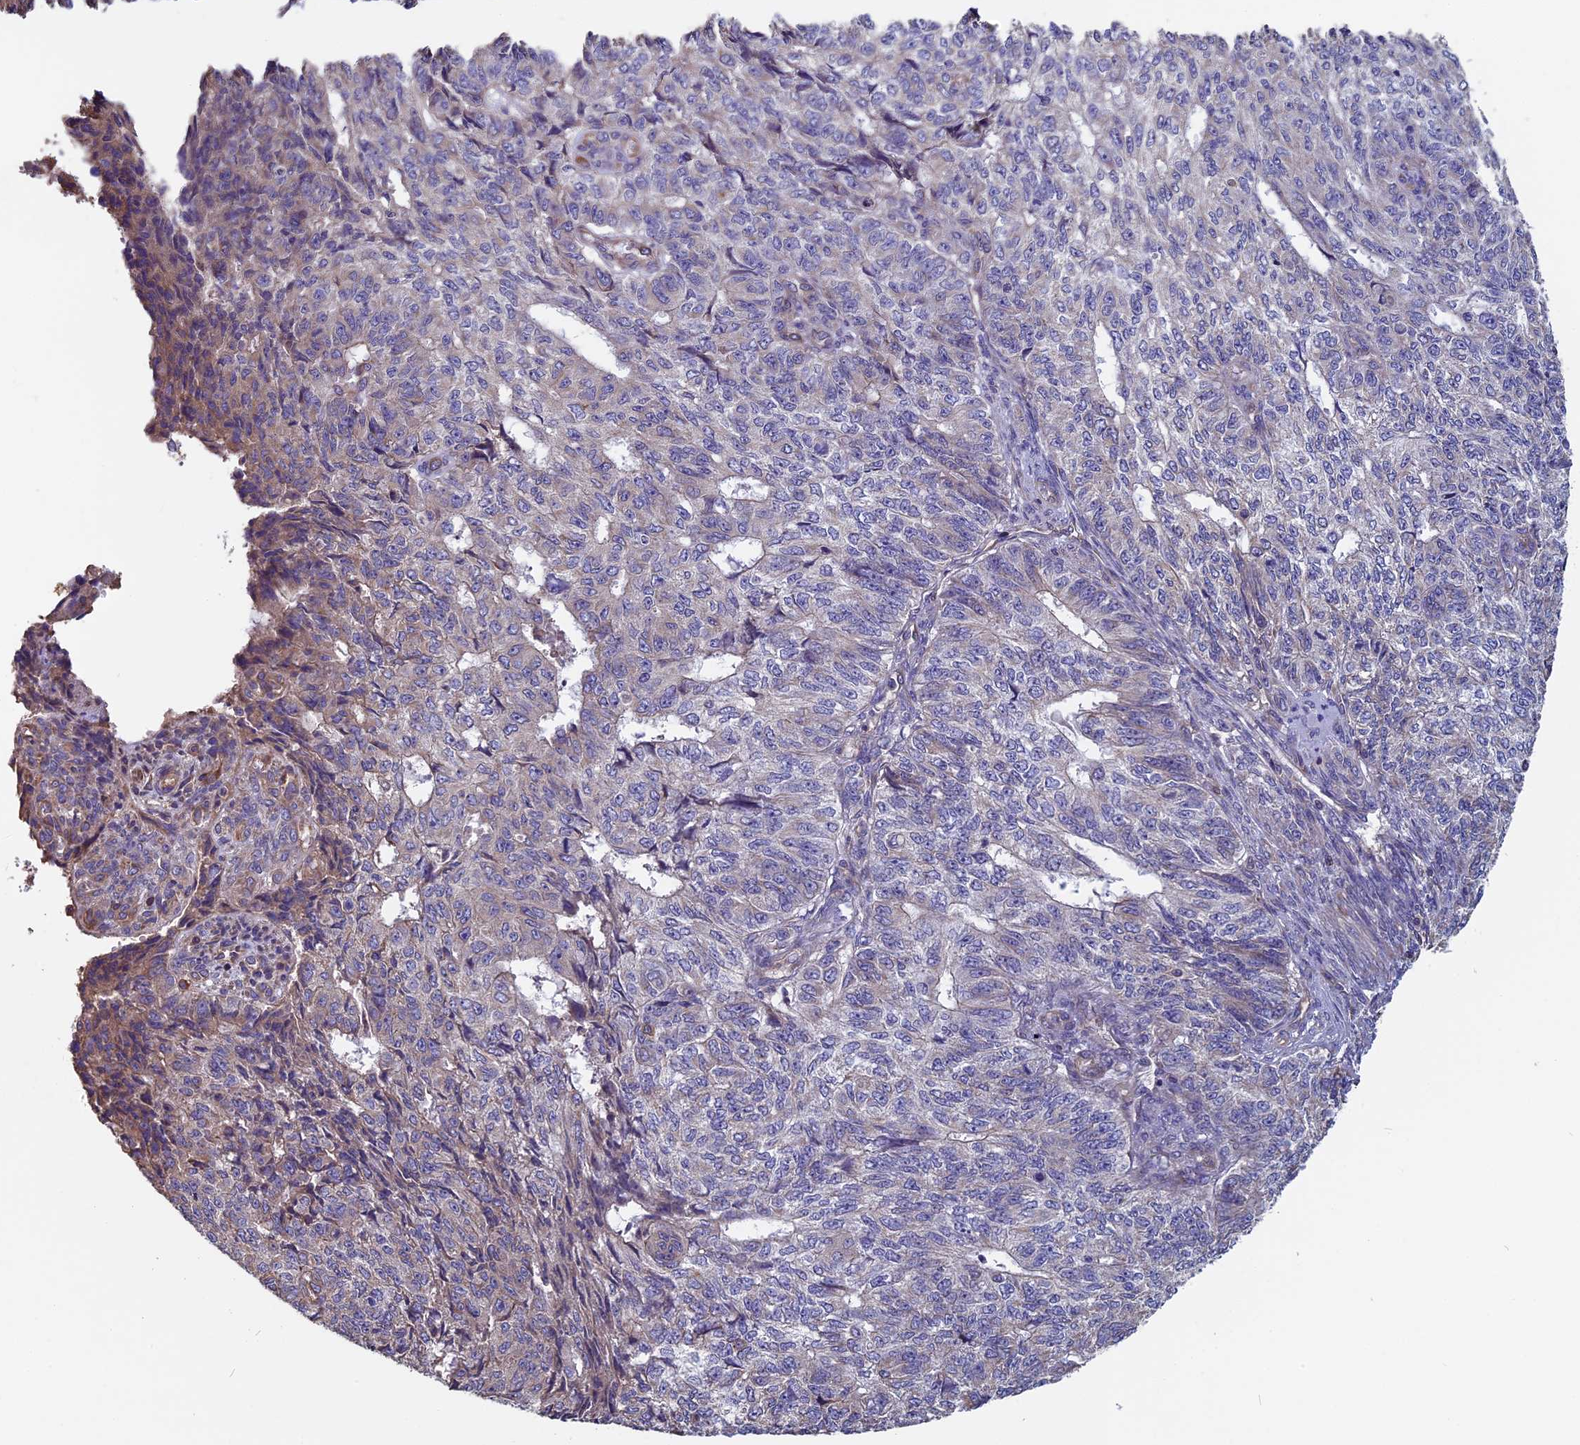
{"staining": {"intensity": "weak", "quantity": "<25%", "location": "cytoplasmic/membranous"}, "tissue": "endometrial cancer", "cell_type": "Tumor cells", "image_type": "cancer", "snomed": [{"axis": "morphology", "description": "Adenocarcinoma, NOS"}, {"axis": "topography", "description": "Endometrium"}], "caption": "High magnification brightfield microscopy of endometrial cancer stained with DAB (3,3'-diaminobenzidine) (brown) and counterstained with hematoxylin (blue): tumor cells show no significant positivity.", "gene": "CCDC153", "patient": {"sex": "female", "age": 32}}